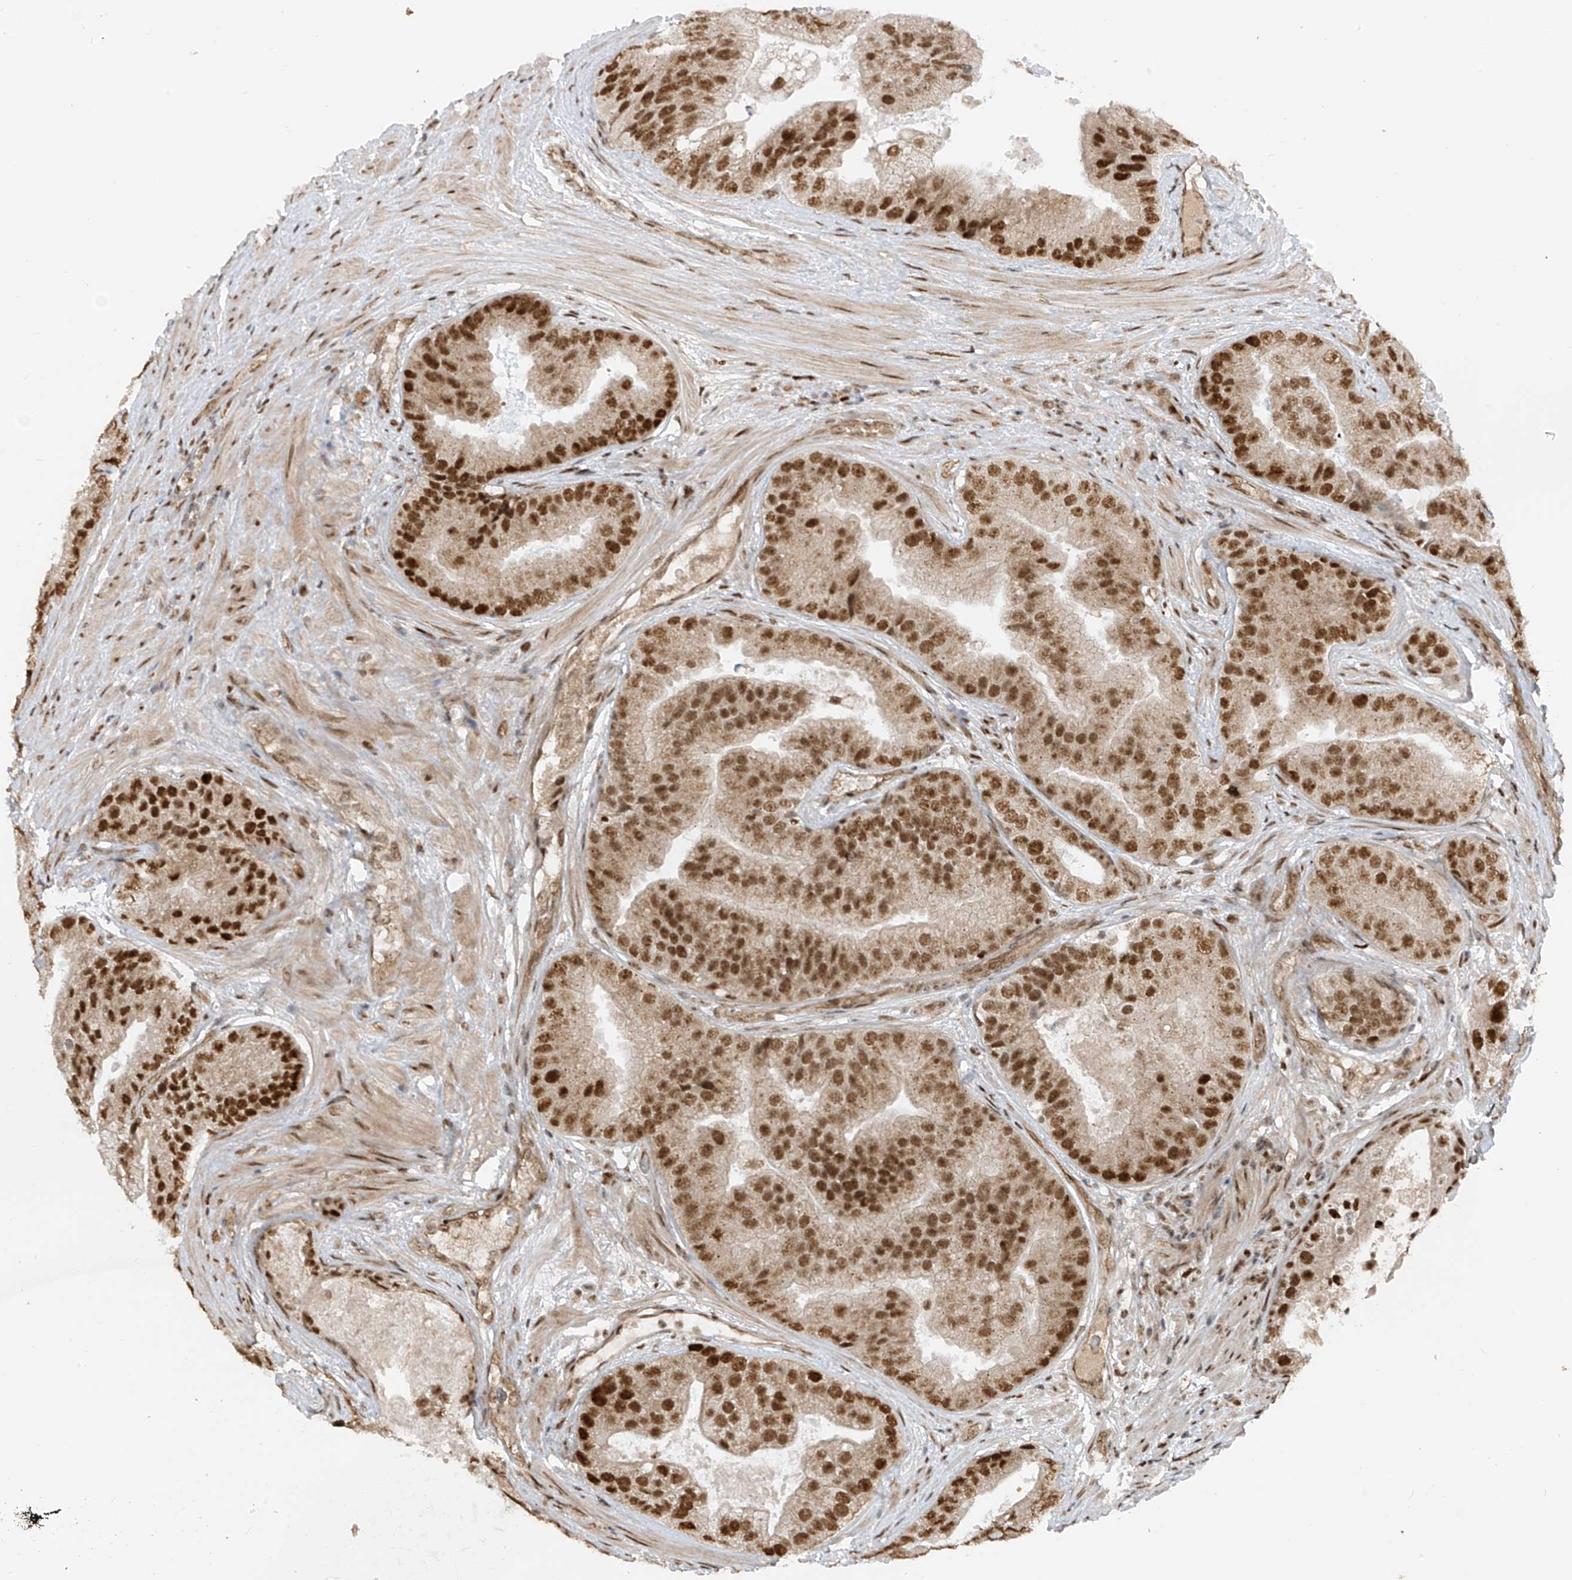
{"staining": {"intensity": "strong", "quantity": ">75%", "location": "nuclear"}, "tissue": "prostate cancer", "cell_type": "Tumor cells", "image_type": "cancer", "snomed": [{"axis": "morphology", "description": "Adenocarcinoma, High grade"}, {"axis": "topography", "description": "Prostate"}], "caption": "Immunohistochemical staining of human prostate cancer exhibits strong nuclear protein positivity in approximately >75% of tumor cells. (Brightfield microscopy of DAB IHC at high magnification).", "gene": "ARHGEF3", "patient": {"sex": "male", "age": 70}}